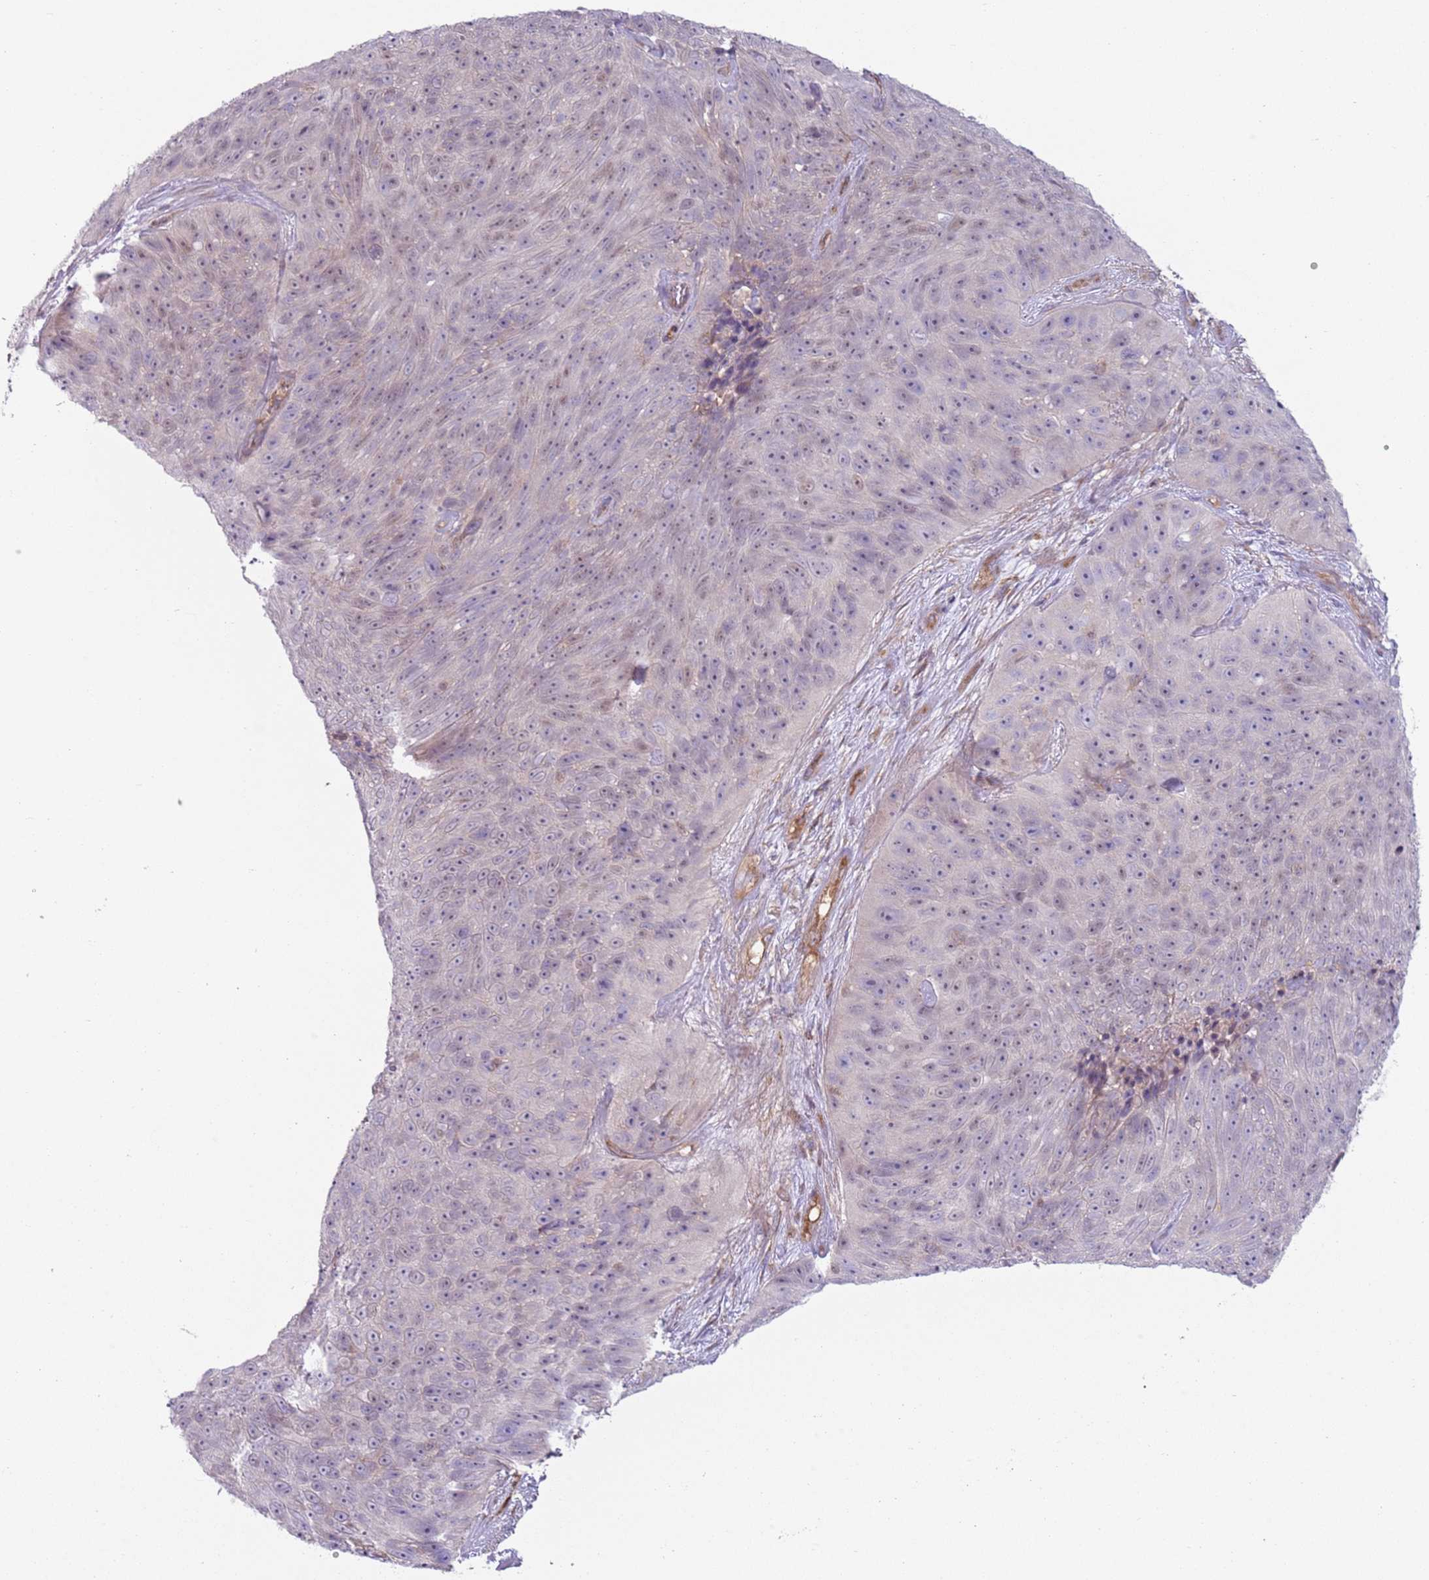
{"staining": {"intensity": "weak", "quantity": "<25%", "location": "cytoplasmic/membranous"}, "tissue": "skin cancer", "cell_type": "Tumor cells", "image_type": "cancer", "snomed": [{"axis": "morphology", "description": "Squamous cell carcinoma, NOS"}, {"axis": "topography", "description": "Skin"}], "caption": "High magnification brightfield microscopy of skin cancer stained with DAB (brown) and counterstained with hematoxylin (blue): tumor cells show no significant positivity. Brightfield microscopy of IHC stained with DAB (3,3'-diaminobenzidine) (brown) and hematoxylin (blue), captured at high magnification.", "gene": "GNAI3", "patient": {"sex": "female", "age": 87}}